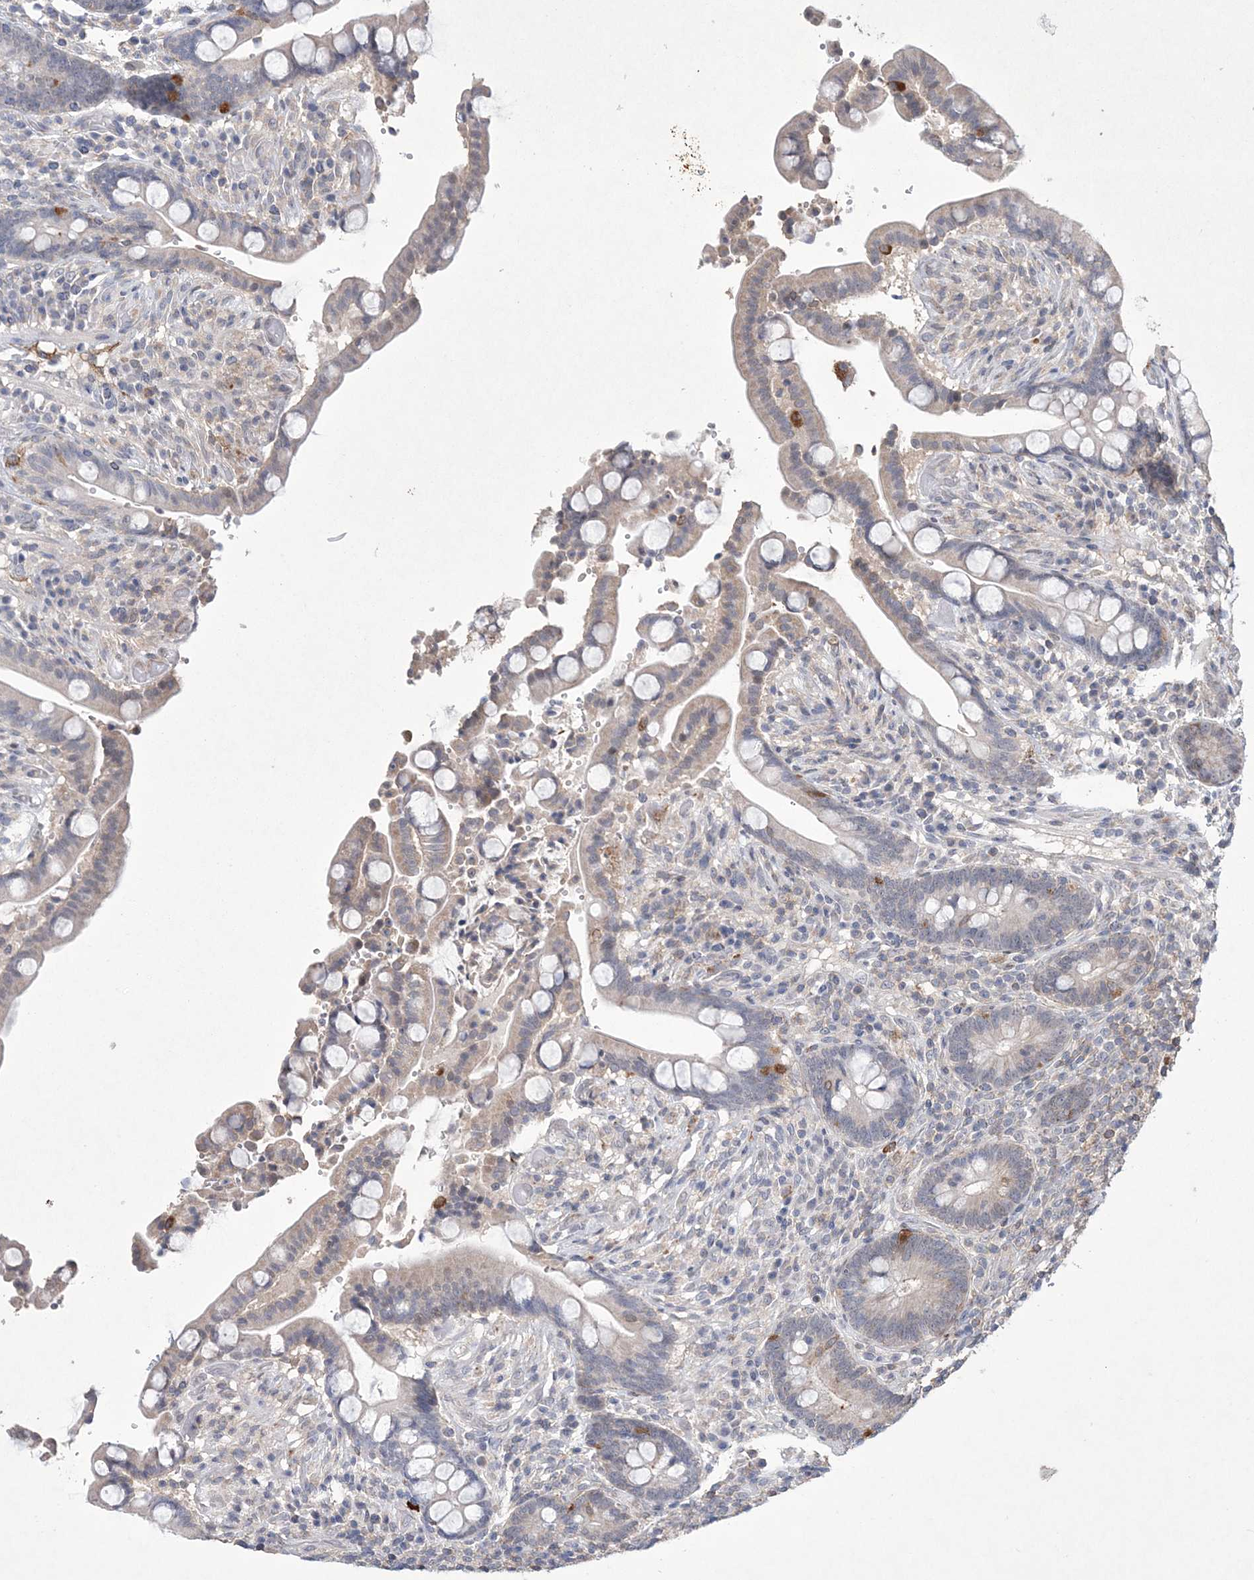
{"staining": {"intensity": "weak", "quantity": "25%-75%", "location": "cytoplasmic/membranous"}, "tissue": "colon", "cell_type": "Endothelial cells", "image_type": "normal", "snomed": [{"axis": "morphology", "description": "Normal tissue, NOS"}, {"axis": "topography", "description": "Colon"}], "caption": "Endothelial cells demonstrate low levels of weak cytoplasmic/membranous positivity in approximately 25%-75% of cells in normal human colon. Using DAB (3,3'-diaminobenzidine) (brown) and hematoxylin (blue) stains, captured at high magnification using brightfield microscopy.", "gene": "DPCD", "patient": {"sex": "male", "age": 73}}